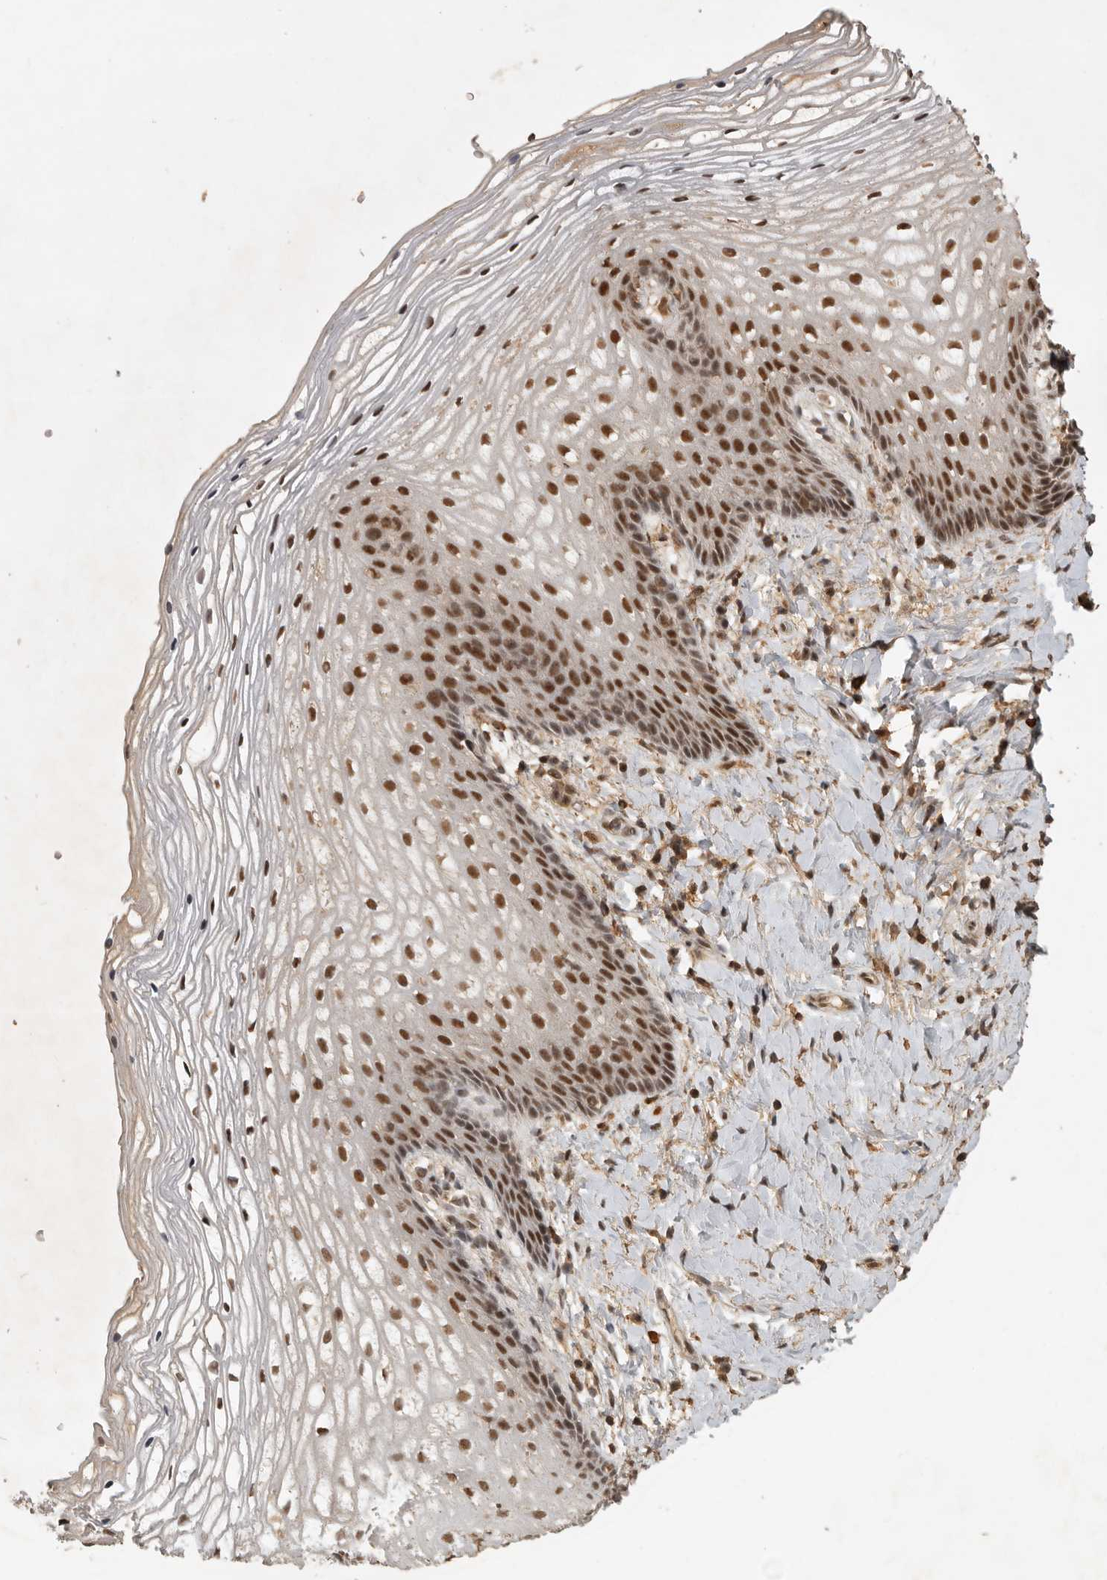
{"staining": {"intensity": "strong", "quantity": ">75%", "location": "nuclear"}, "tissue": "vagina", "cell_type": "Squamous epithelial cells", "image_type": "normal", "snomed": [{"axis": "morphology", "description": "Normal tissue, NOS"}, {"axis": "topography", "description": "Vagina"}], "caption": "DAB (3,3'-diaminobenzidine) immunohistochemical staining of unremarkable human vagina exhibits strong nuclear protein expression in about >75% of squamous epithelial cells.", "gene": "CBLL1", "patient": {"sex": "female", "age": 60}}